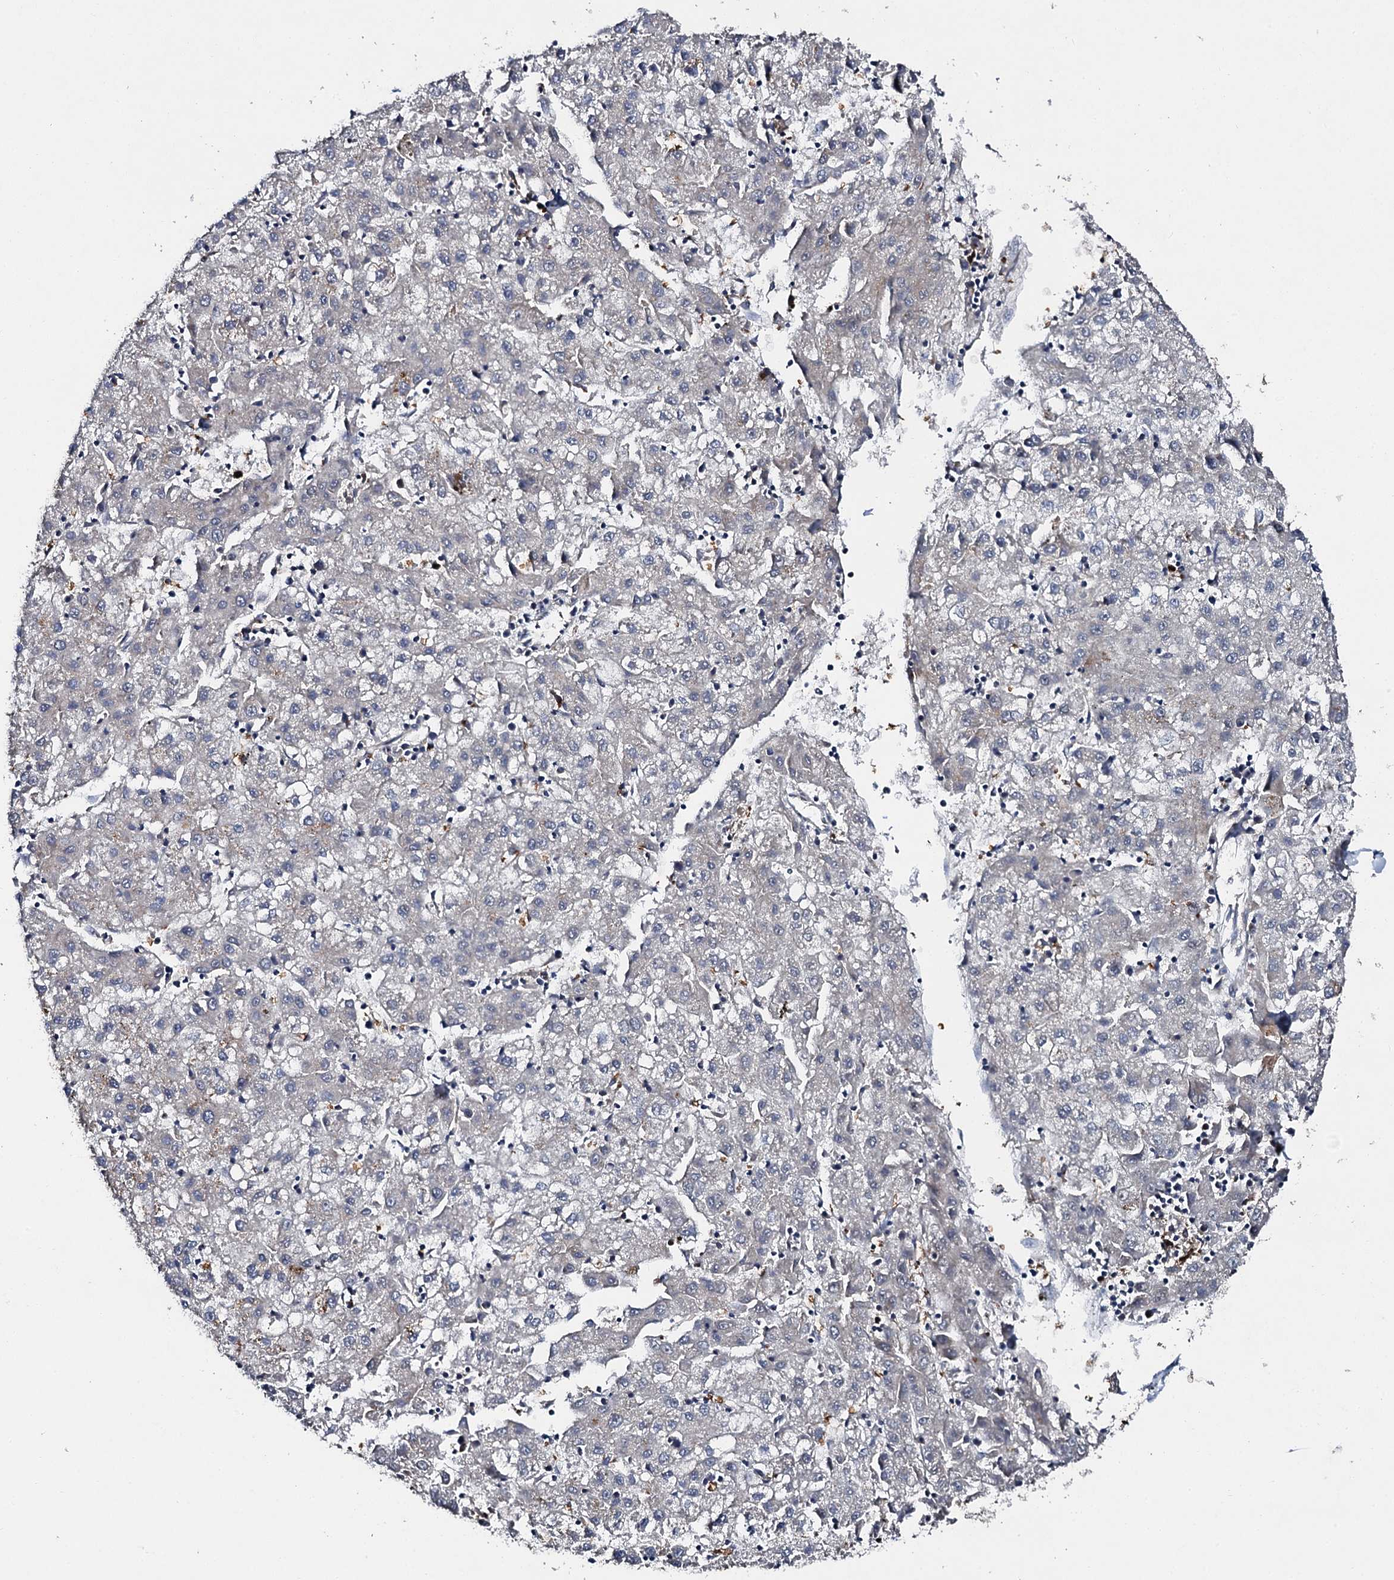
{"staining": {"intensity": "negative", "quantity": "none", "location": "none"}, "tissue": "liver cancer", "cell_type": "Tumor cells", "image_type": "cancer", "snomed": [{"axis": "morphology", "description": "Carcinoma, Hepatocellular, NOS"}, {"axis": "topography", "description": "Liver"}], "caption": "An immunohistochemistry histopathology image of liver cancer is shown. There is no staining in tumor cells of liver cancer.", "gene": "LRRC28", "patient": {"sex": "male", "age": 72}}